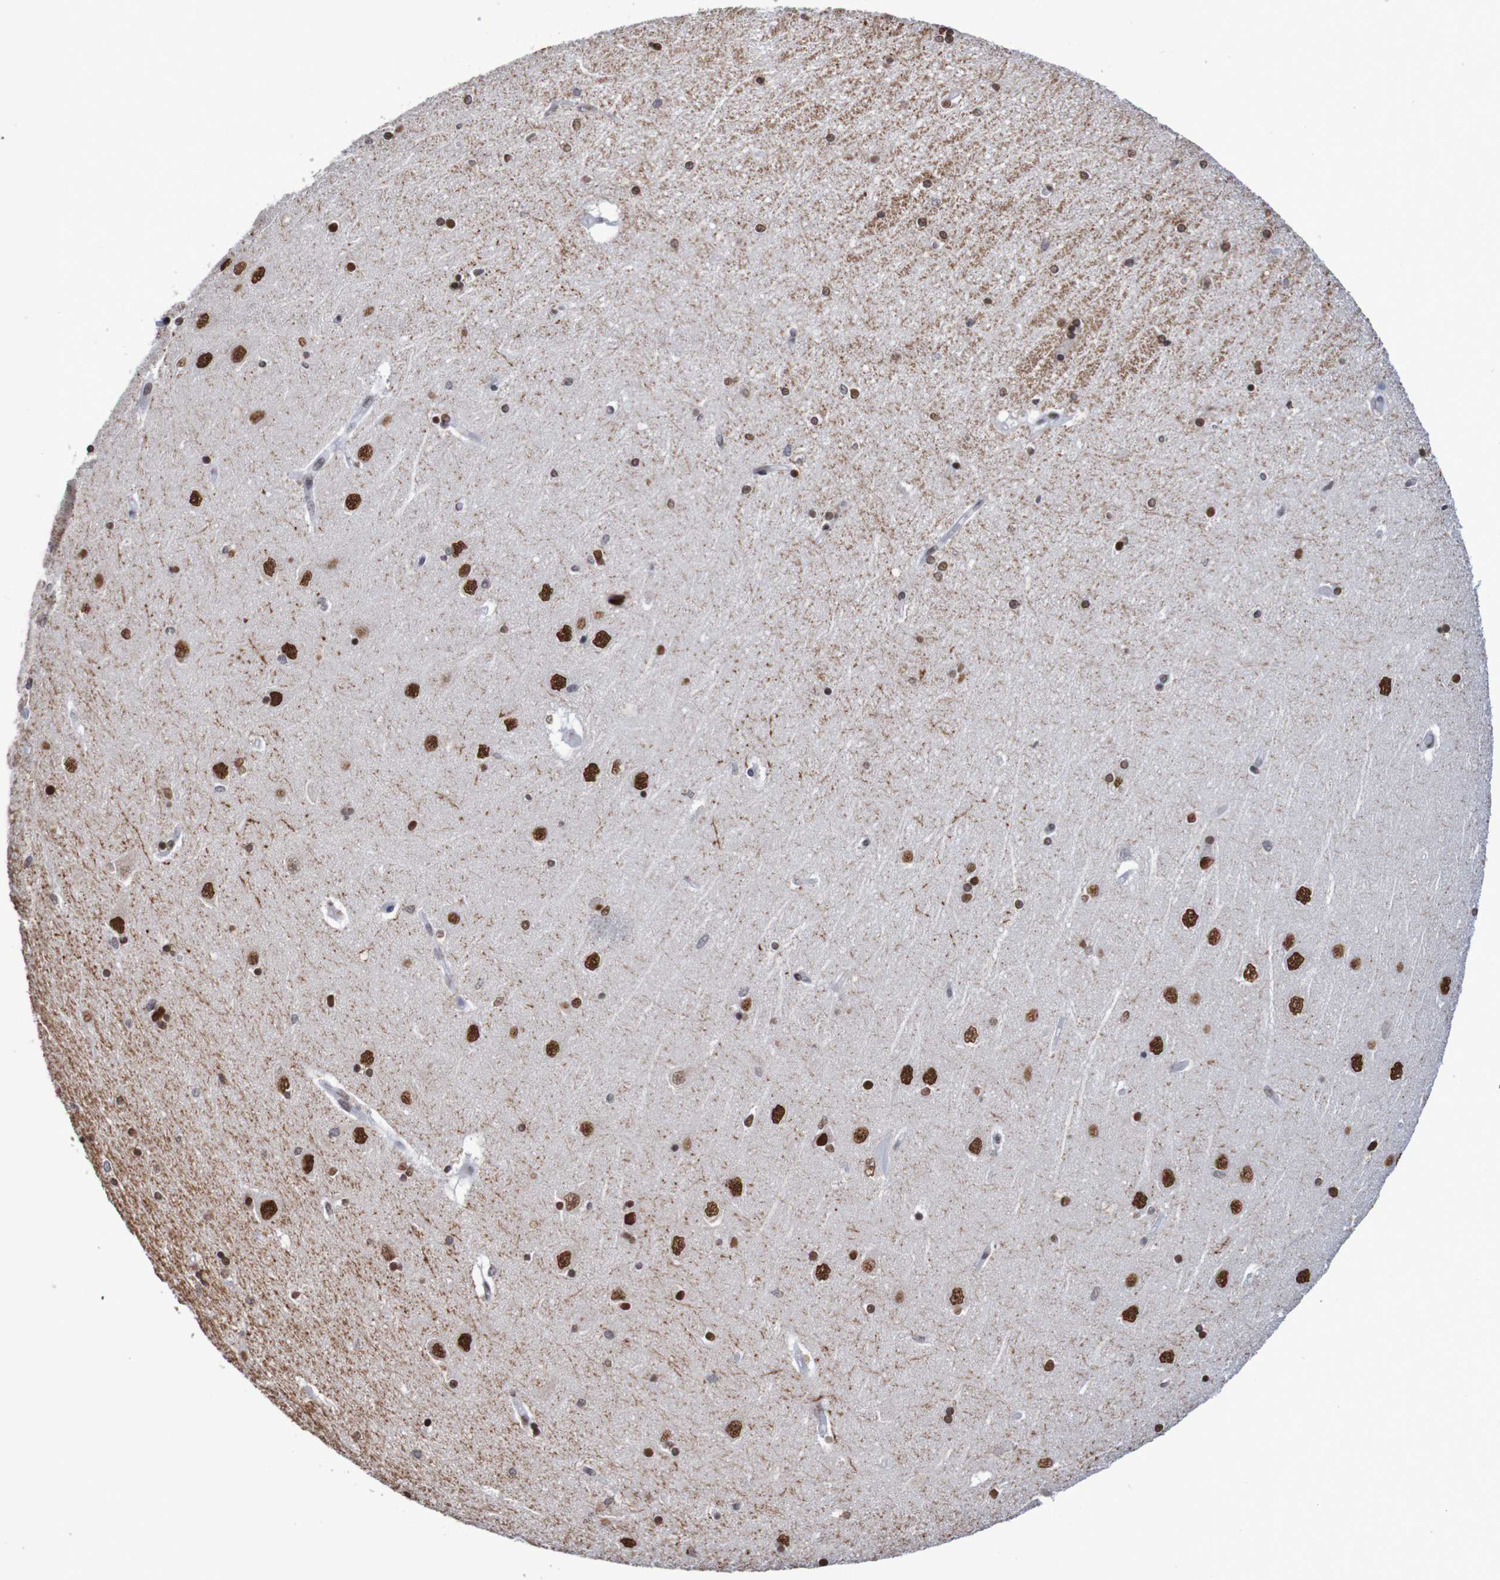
{"staining": {"intensity": "strong", "quantity": "25%-75%", "location": "nuclear"}, "tissue": "hippocampus", "cell_type": "Glial cells", "image_type": "normal", "snomed": [{"axis": "morphology", "description": "Normal tissue, NOS"}, {"axis": "topography", "description": "Hippocampus"}], "caption": "Immunohistochemistry micrograph of unremarkable human hippocampus stained for a protein (brown), which reveals high levels of strong nuclear expression in approximately 25%-75% of glial cells.", "gene": "MRTFB", "patient": {"sex": "female", "age": 54}}